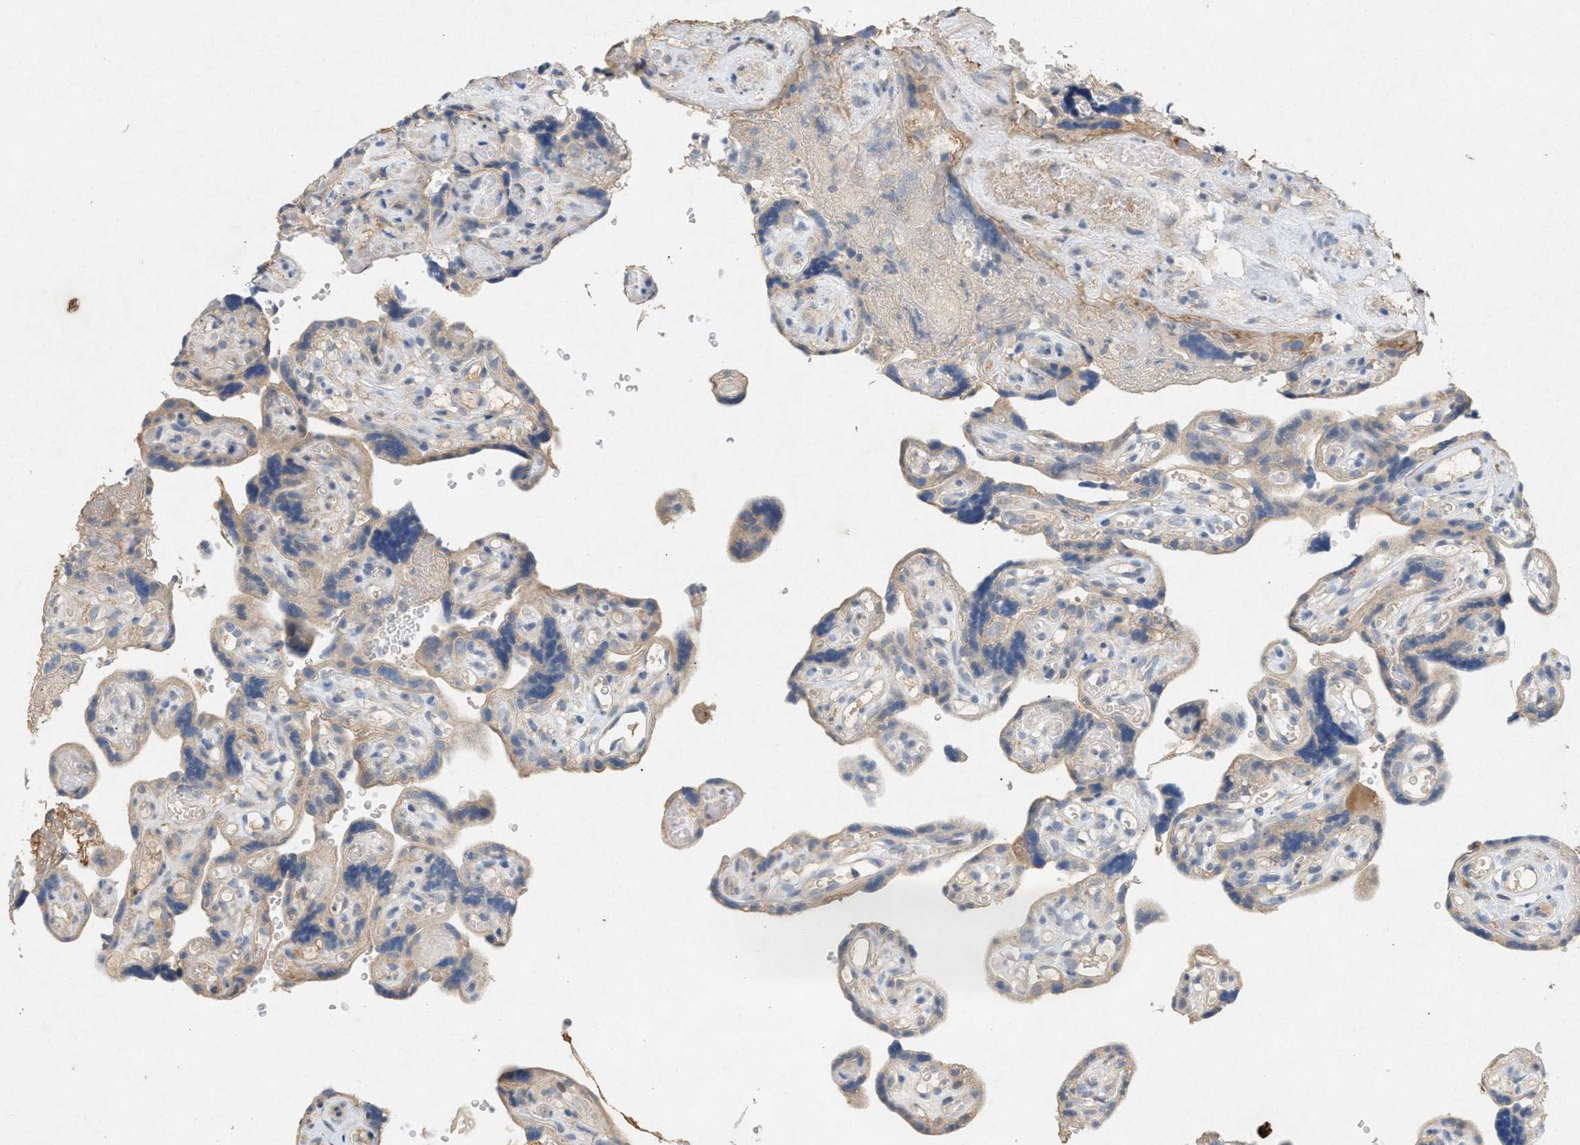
{"staining": {"intensity": "weak", "quantity": ">75%", "location": "cytoplasmic/membranous"}, "tissue": "placenta", "cell_type": "Trophoblastic cells", "image_type": "normal", "snomed": [{"axis": "morphology", "description": "Normal tissue, NOS"}, {"axis": "topography", "description": "Placenta"}], "caption": "Immunohistochemistry (IHC) (DAB) staining of normal placenta displays weak cytoplasmic/membranous protein expression in approximately >75% of trophoblastic cells.", "gene": "DCAF7", "patient": {"sex": "female", "age": 30}}